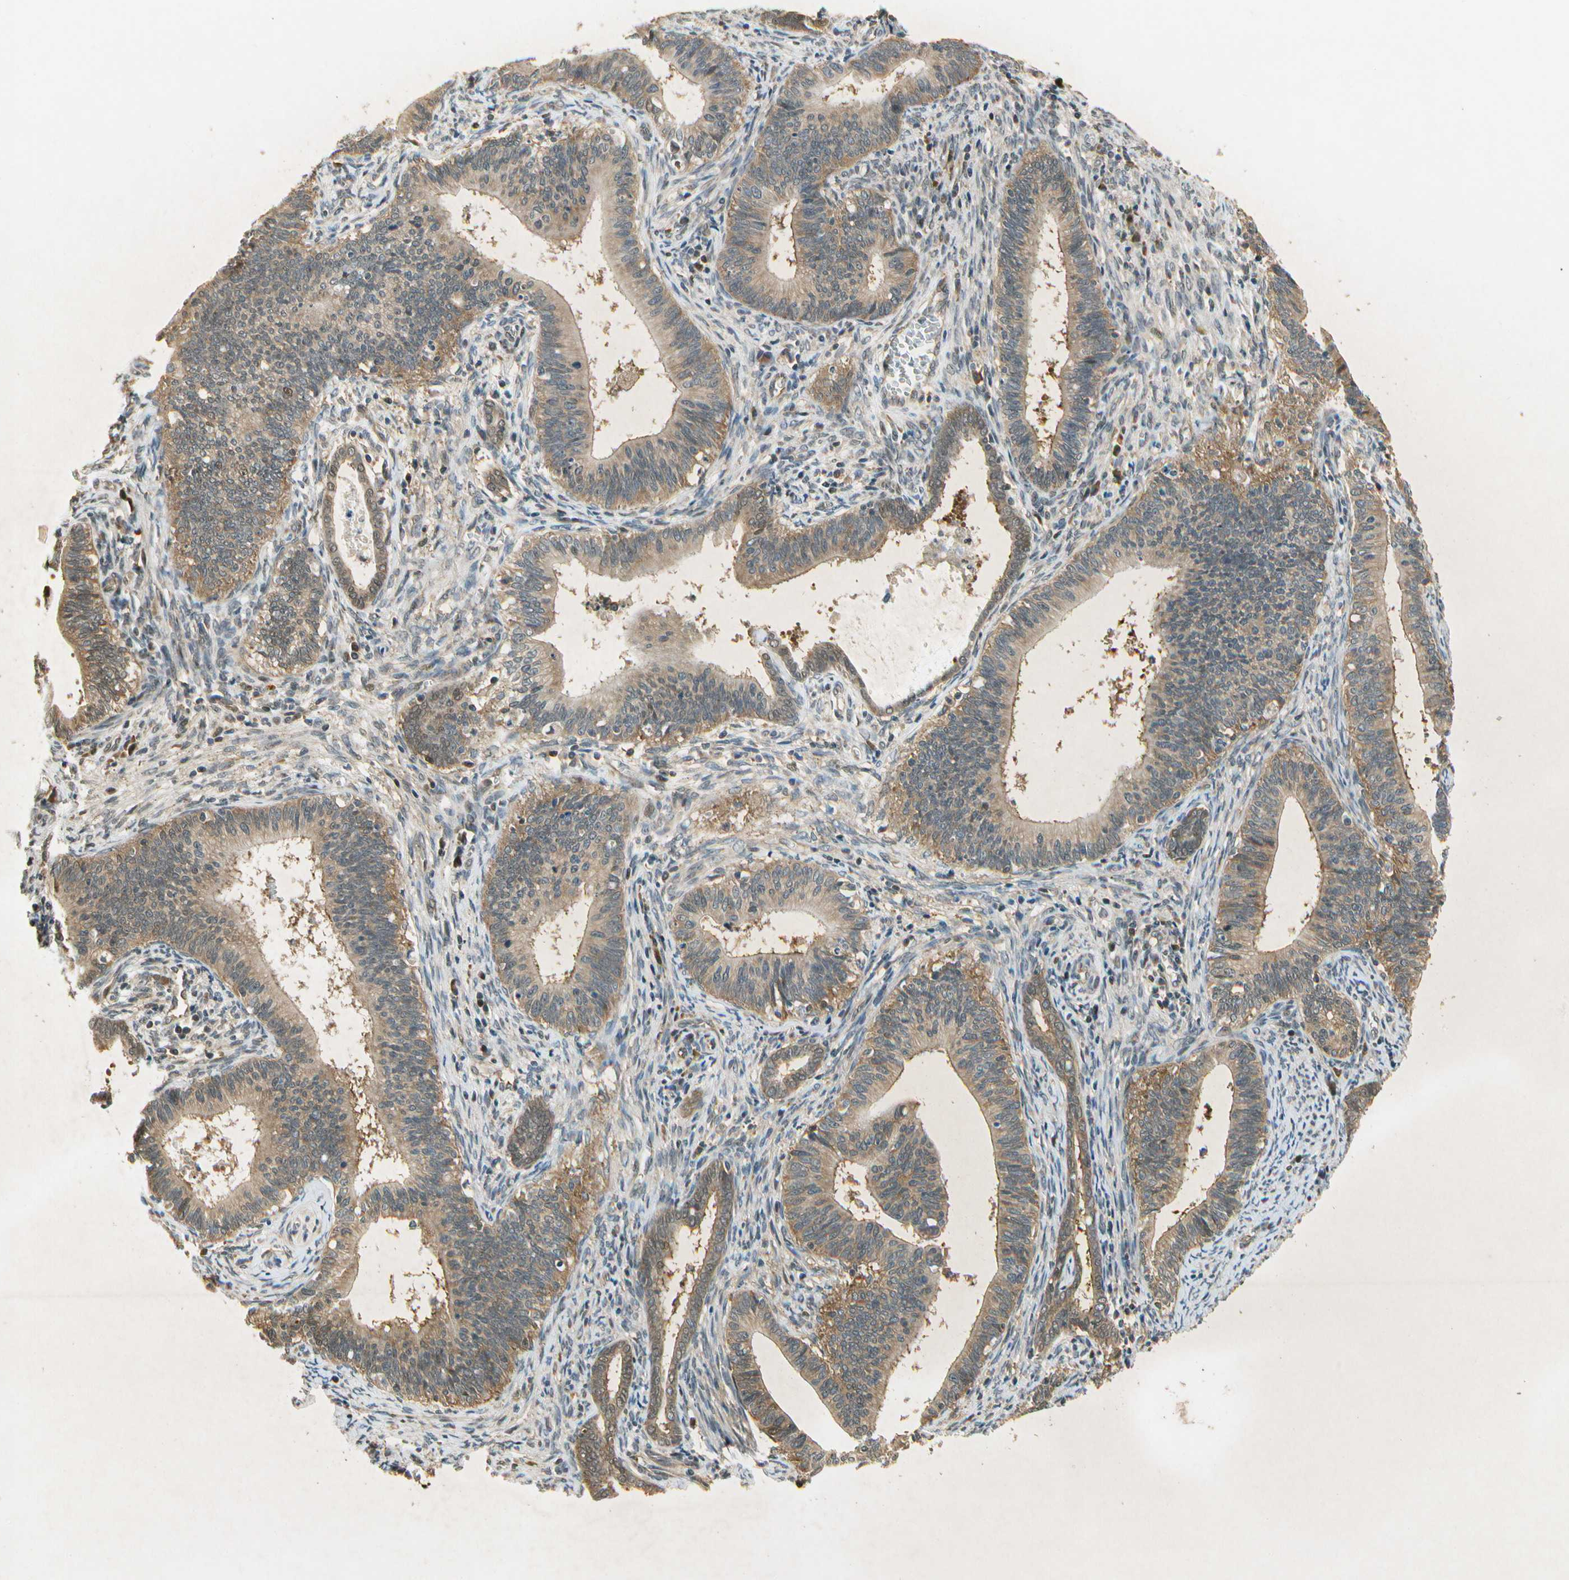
{"staining": {"intensity": "moderate", "quantity": ">75%", "location": "cytoplasmic/membranous"}, "tissue": "cervical cancer", "cell_type": "Tumor cells", "image_type": "cancer", "snomed": [{"axis": "morphology", "description": "Adenocarcinoma, NOS"}, {"axis": "topography", "description": "Cervix"}], "caption": "Protein expression analysis of human cervical cancer reveals moderate cytoplasmic/membranous expression in about >75% of tumor cells. (brown staining indicates protein expression, while blue staining denotes nuclei).", "gene": "EIF1AX", "patient": {"sex": "female", "age": 44}}